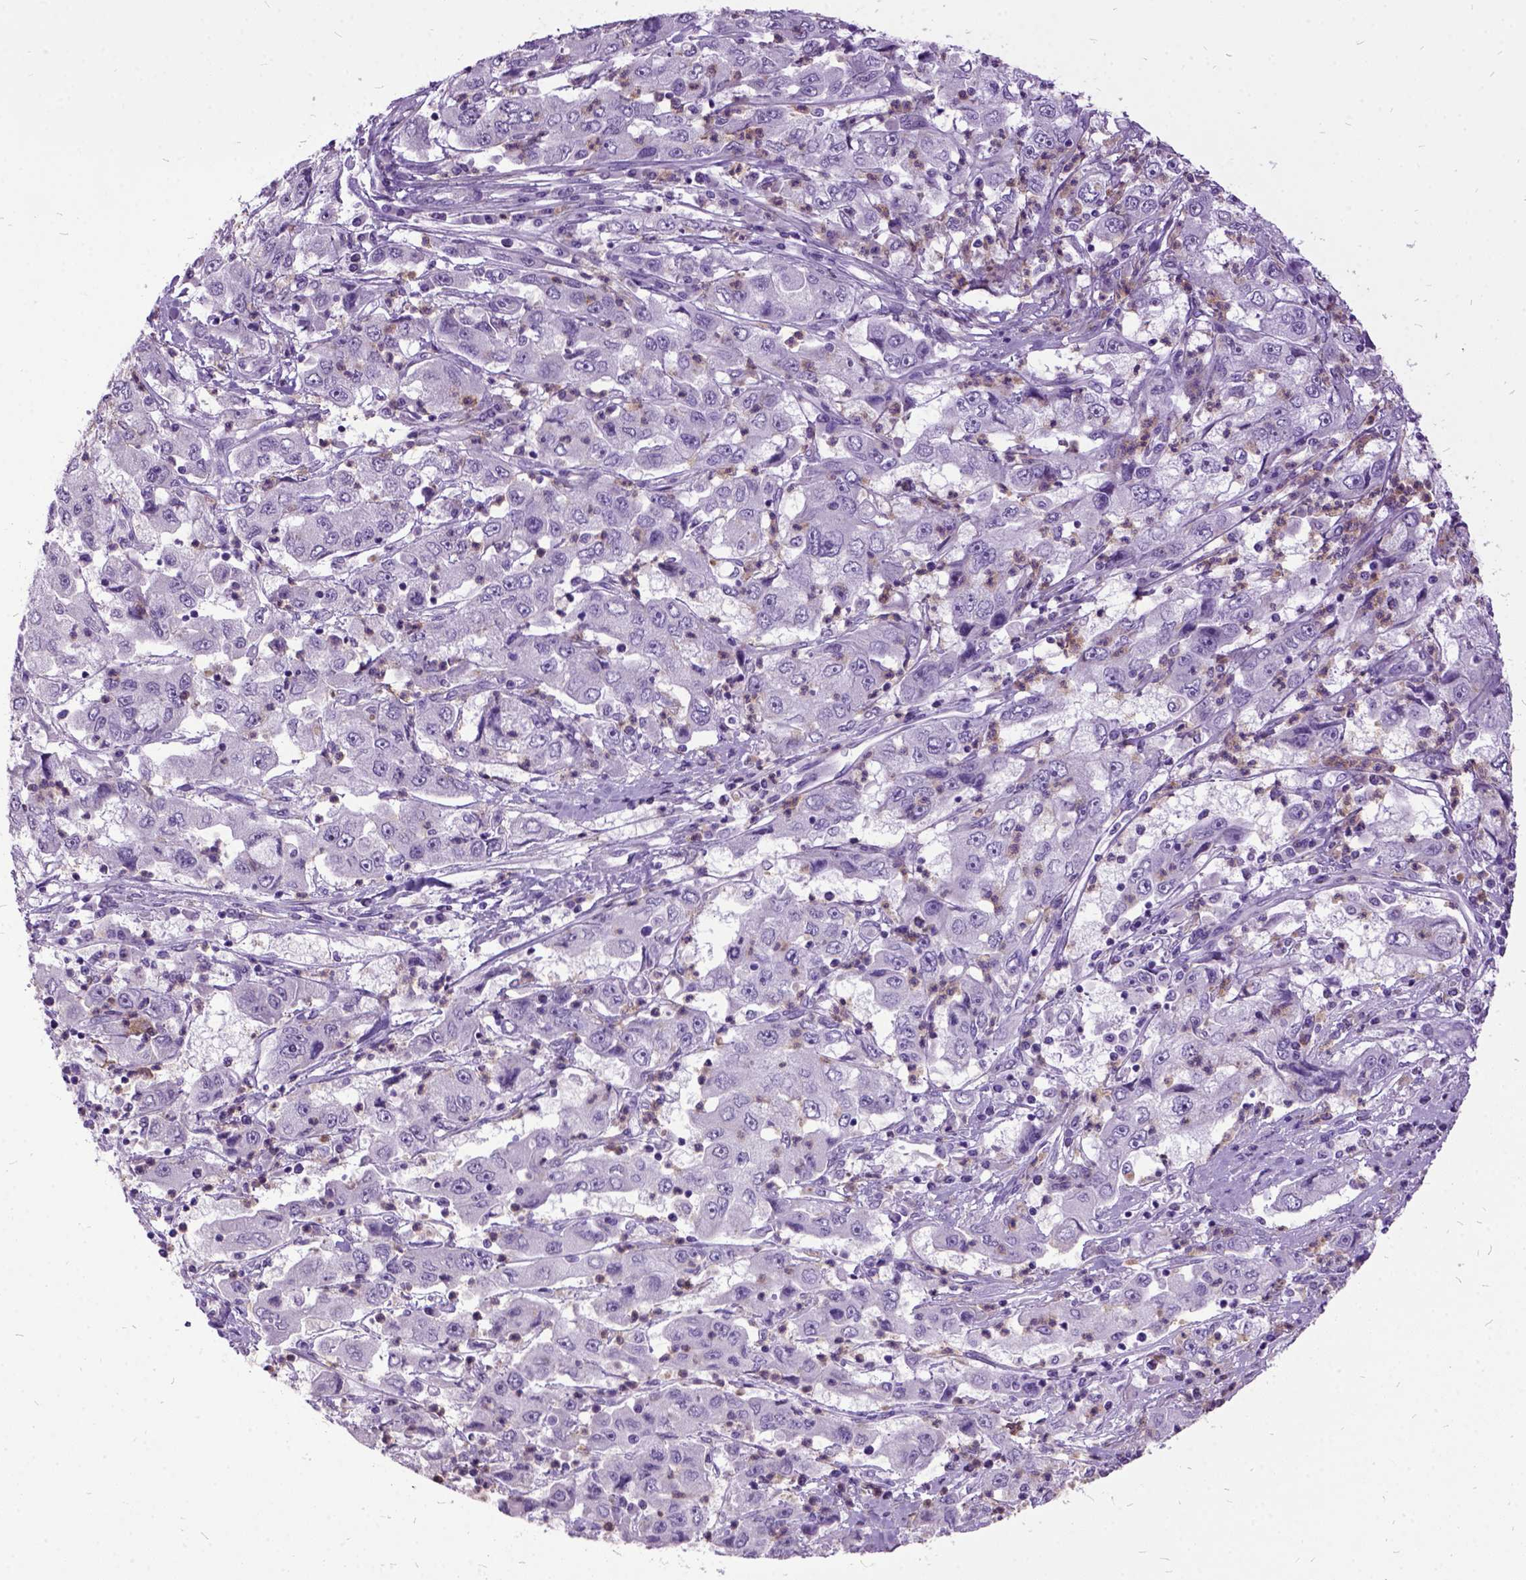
{"staining": {"intensity": "negative", "quantity": "none", "location": "none"}, "tissue": "cervical cancer", "cell_type": "Tumor cells", "image_type": "cancer", "snomed": [{"axis": "morphology", "description": "Squamous cell carcinoma, NOS"}, {"axis": "topography", "description": "Cervix"}], "caption": "The micrograph reveals no staining of tumor cells in cervical squamous cell carcinoma.", "gene": "MME", "patient": {"sex": "female", "age": 36}}